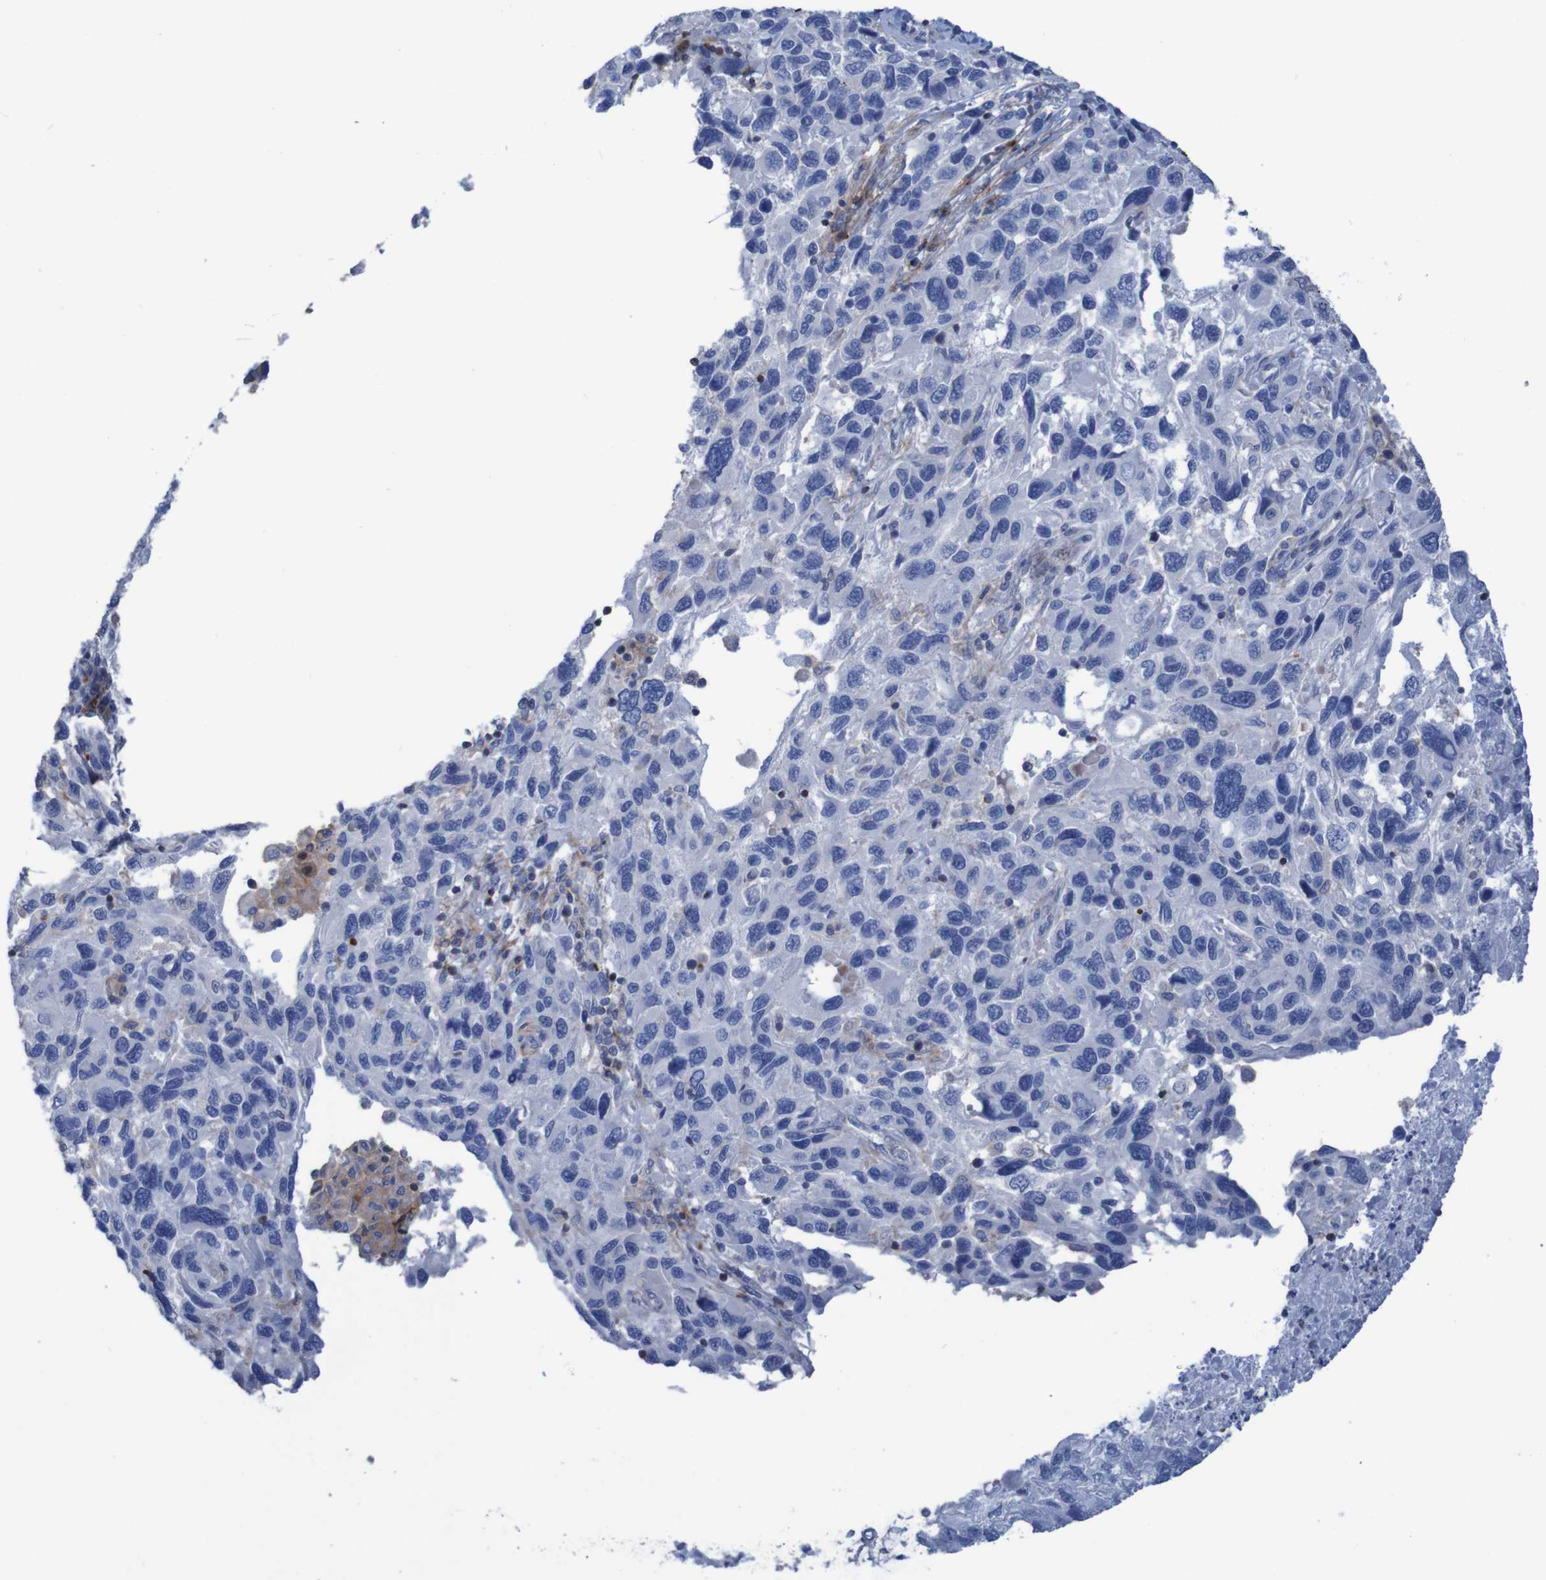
{"staining": {"intensity": "negative", "quantity": "none", "location": "none"}, "tissue": "melanoma", "cell_type": "Tumor cells", "image_type": "cancer", "snomed": [{"axis": "morphology", "description": "Malignant melanoma, NOS"}, {"axis": "topography", "description": "Skin"}], "caption": "There is no significant staining in tumor cells of malignant melanoma.", "gene": "RNF182", "patient": {"sex": "male", "age": 53}}